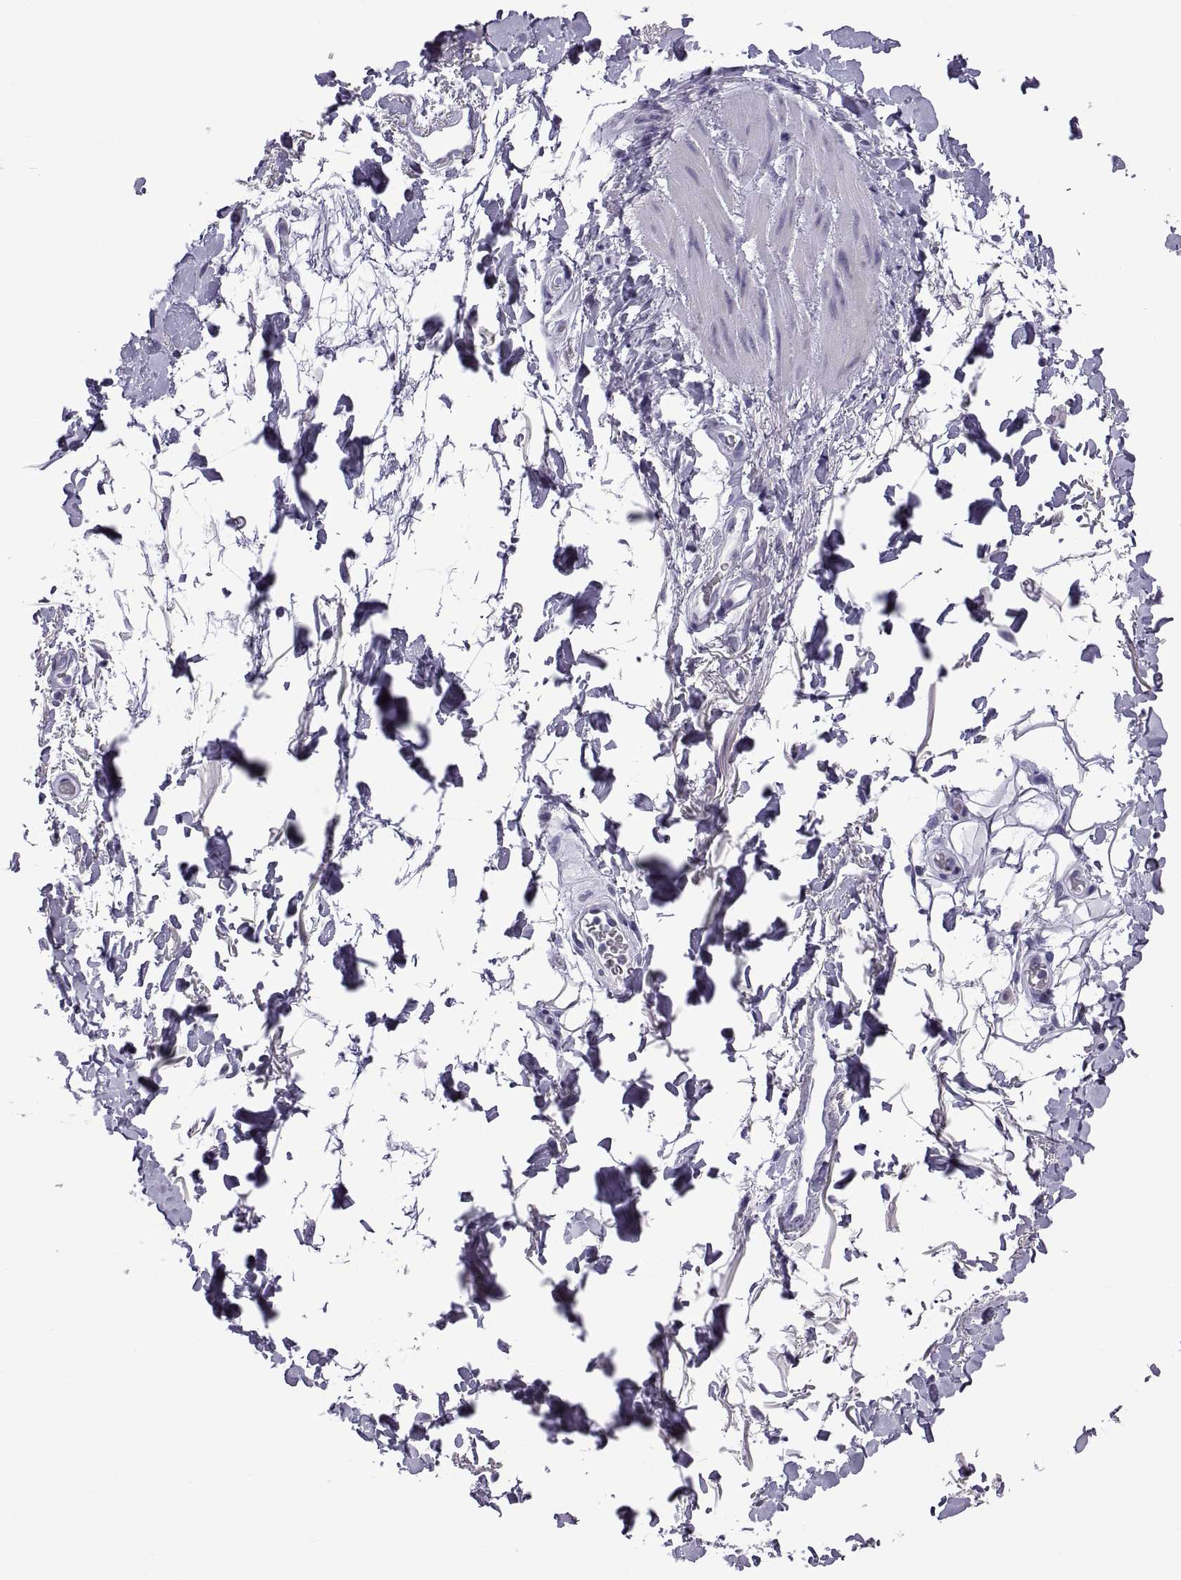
{"staining": {"intensity": "negative", "quantity": "none", "location": "none"}, "tissue": "adipose tissue", "cell_type": "Adipocytes", "image_type": "normal", "snomed": [{"axis": "morphology", "description": "Normal tissue, NOS"}, {"axis": "topography", "description": "Anal"}, {"axis": "topography", "description": "Peripheral nerve tissue"}], "caption": "High power microscopy histopathology image of an IHC image of unremarkable adipose tissue, revealing no significant positivity in adipocytes.", "gene": "C3orf22", "patient": {"sex": "male", "age": 53}}